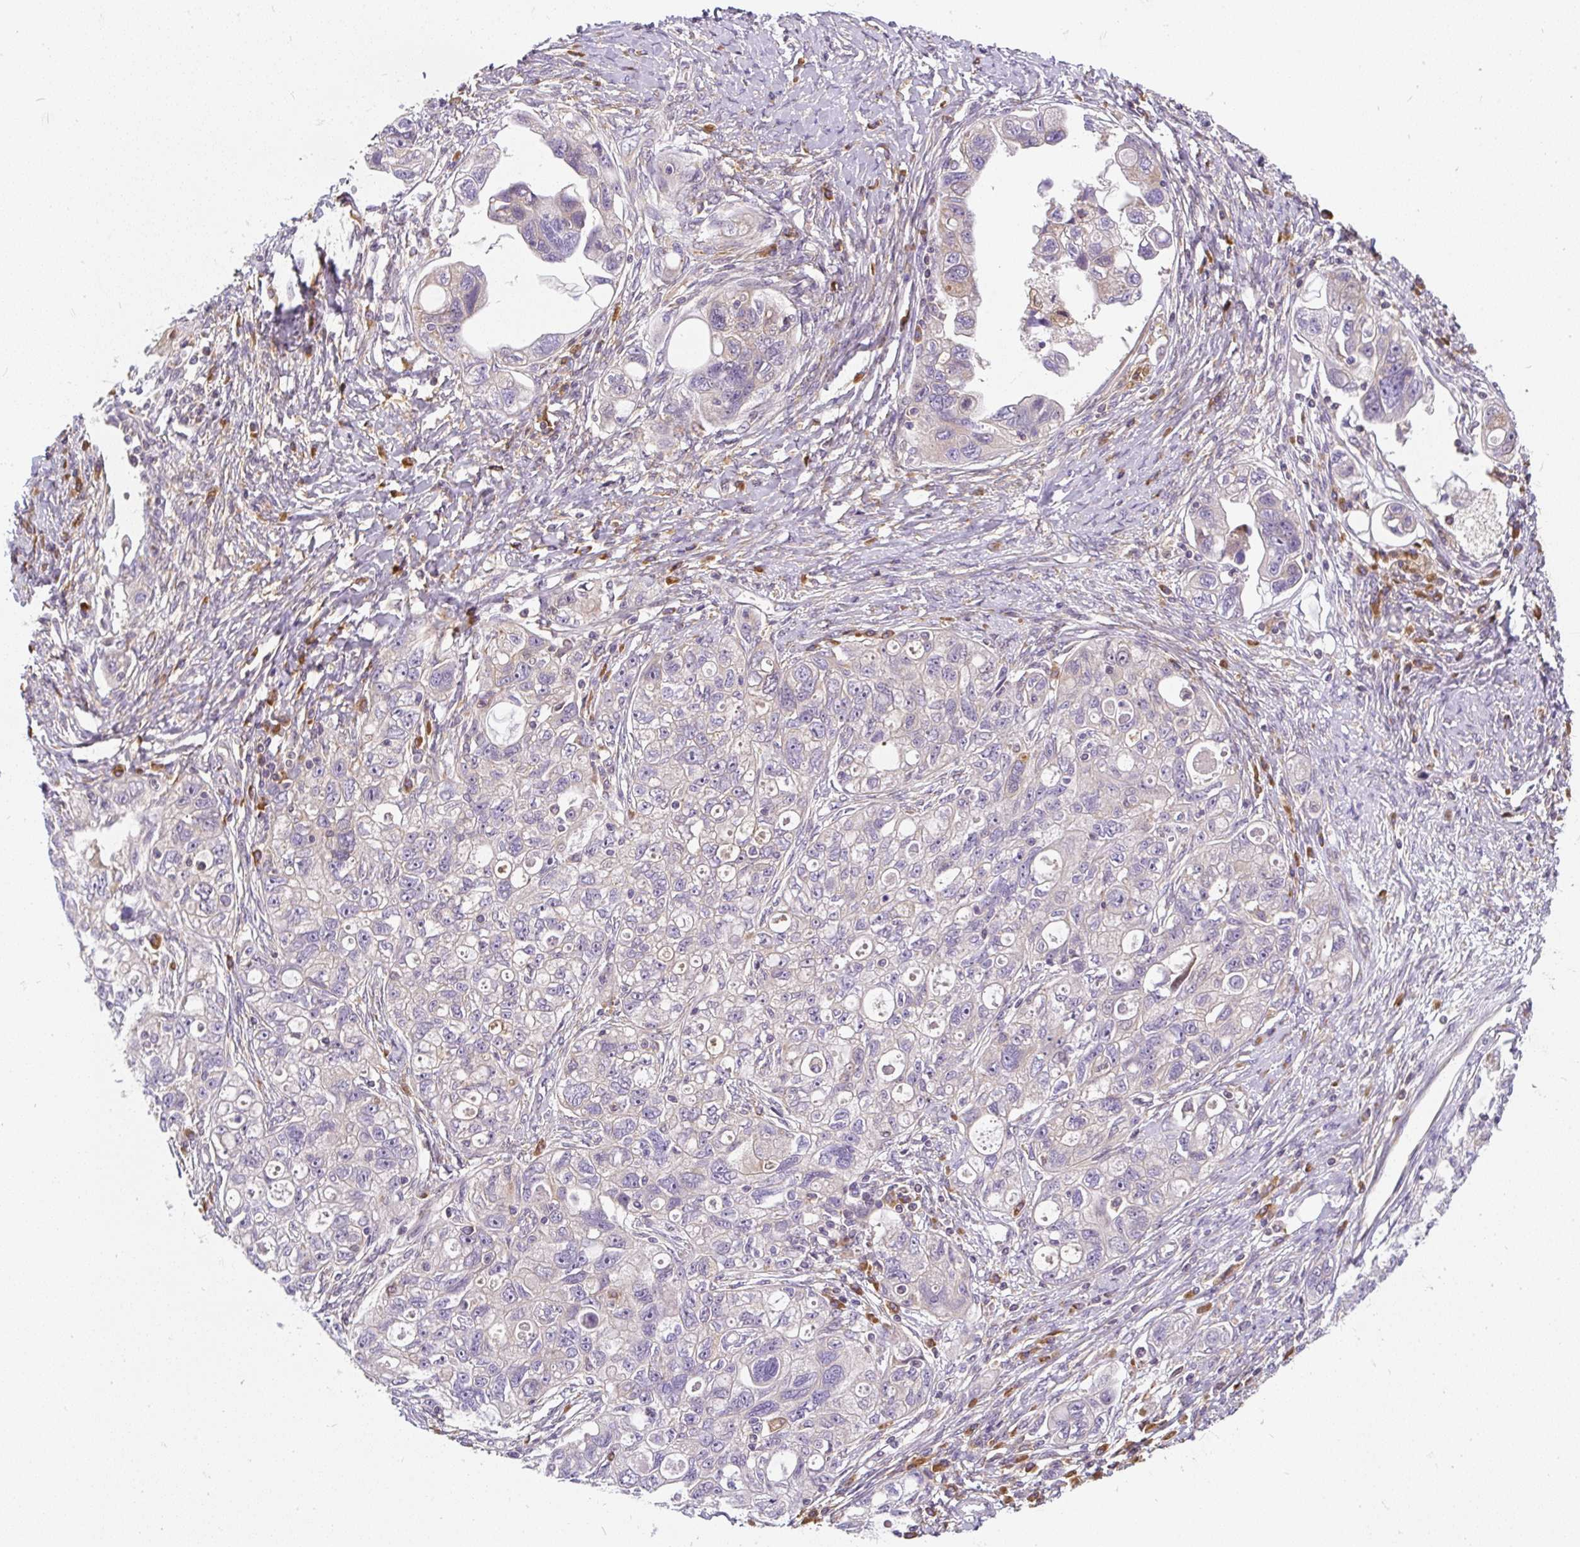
{"staining": {"intensity": "negative", "quantity": "none", "location": "none"}, "tissue": "ovarian cancer", "cell_type": "Tumor cells", "image_type": "cancer", "snomed": [{"axis": "morphology", "description": "Carcinoma, NOS"}, {"axis": "morphology", "description": "Cystadenocarcinoma, serous, NOS"}, {"axis": "topography", "description": "Ovary"}], "caption": "Tumor cells are negative for brown protein staining in serous cystadenocarcinoma (ovarian). (Stains: DAB immunohistochemistry with hematoxylin counter stain, Microscopy: brightfield microscopy at high magnification).", "gene": "CYP20A1", "patient": {"sex": "female", "age": 69}}